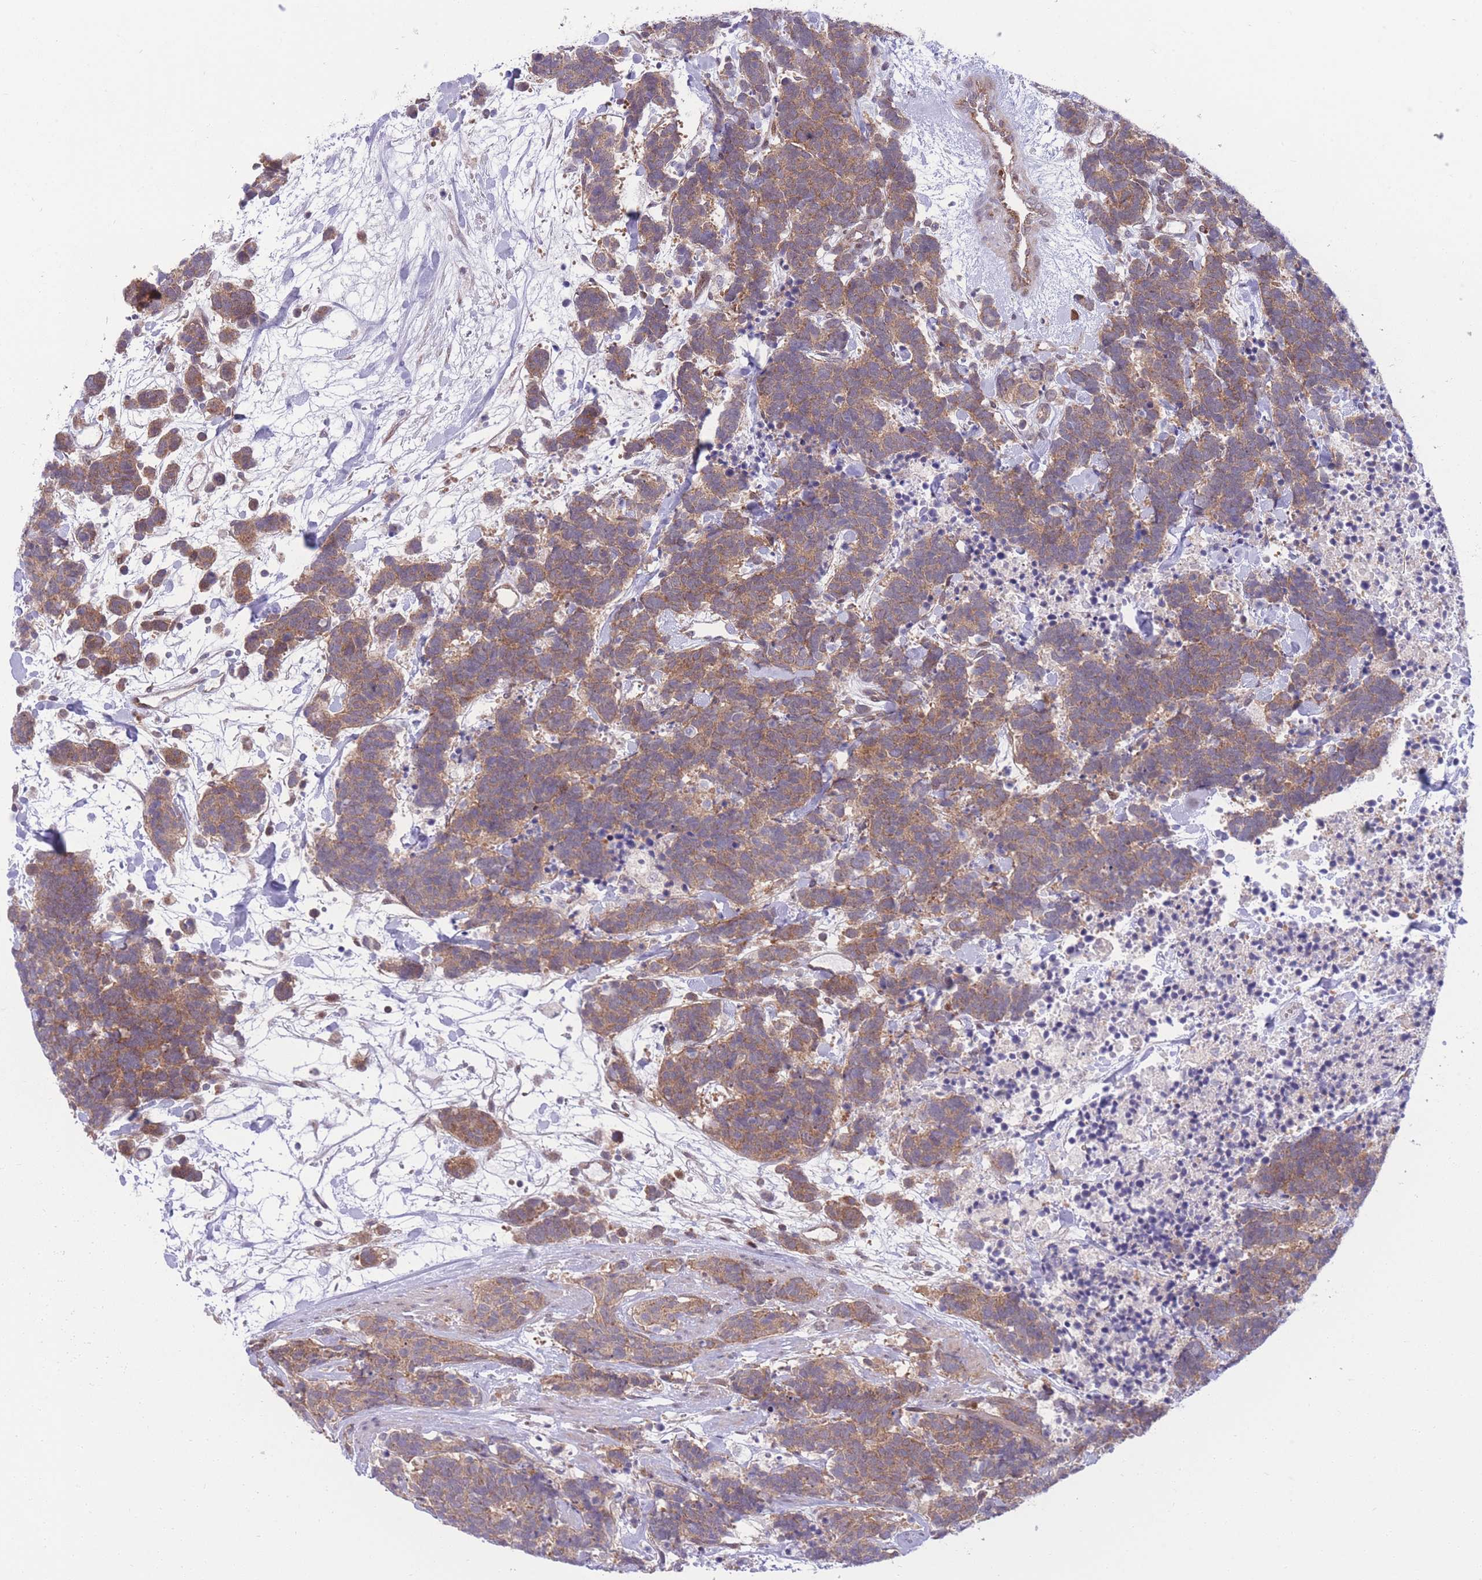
{"staining": {"intensity": "moderate", "quantity": ">75%", "location": "cytoplasmic/membranous"}, "tissue": "carcinoid", "cell_type": "Tumor cells", "image_type": "cancer", "snomed": [{"axis": "morphology", "description": "Carcinoma, NOS"}, {"axis": "morphology", "description": "Carcinoid, malignant, NOS"}, {"axis": "topography", "description": "Prostate"}], "caption": "Immunohistochemistry (IHC) micrograph of human carcinoid stained for a protein (brown), which displays medium levels of moderate cytoplasmic/membranous positivity in about >75% of tumor cells.", "gene": "RIC8A", "patient": {"sex": "male", "age": 57}}